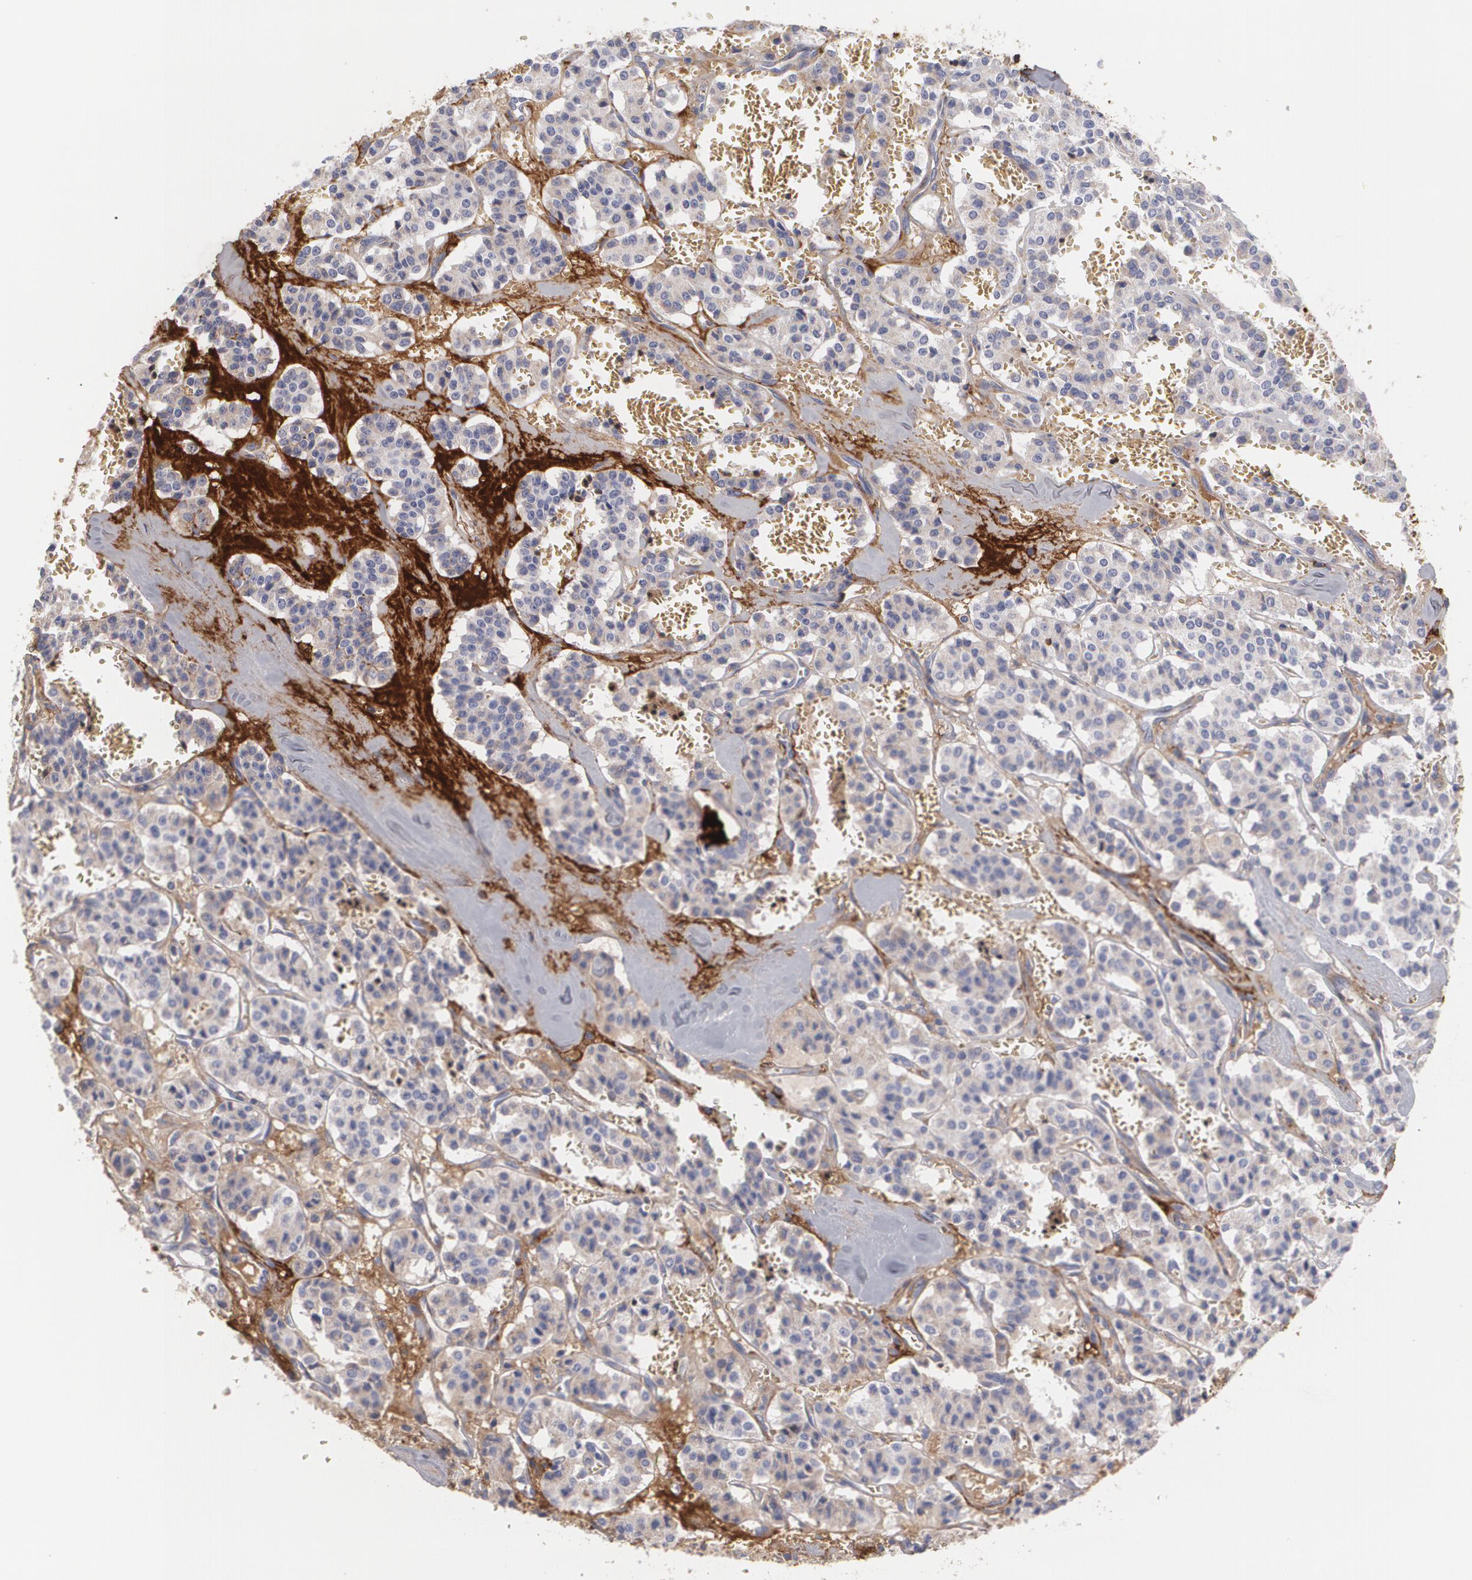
{"staining": {"intensity": "weak", "quantity": "25%-75%", "location": "cytoplasmic/membranous"}, "tissue": "carcinoid", "cell_type": "Tumor cells", "image_type": "cancer", "snomed": [{"axis": "morphology", "description": "Carcinoid, malignant, NOS"}, {"axis": "topography", "description": "Bronchus"}], "caption": "Brown immunohistochemical staining in carcinoid (malignant) demonstrates weak cytoplasmic/membranous expression in approximately 25%-75% of tumor cells. Nuclei are stained in blue.", "gene": "FBLN1", "patient": {"sex": "male", "age": 55}}